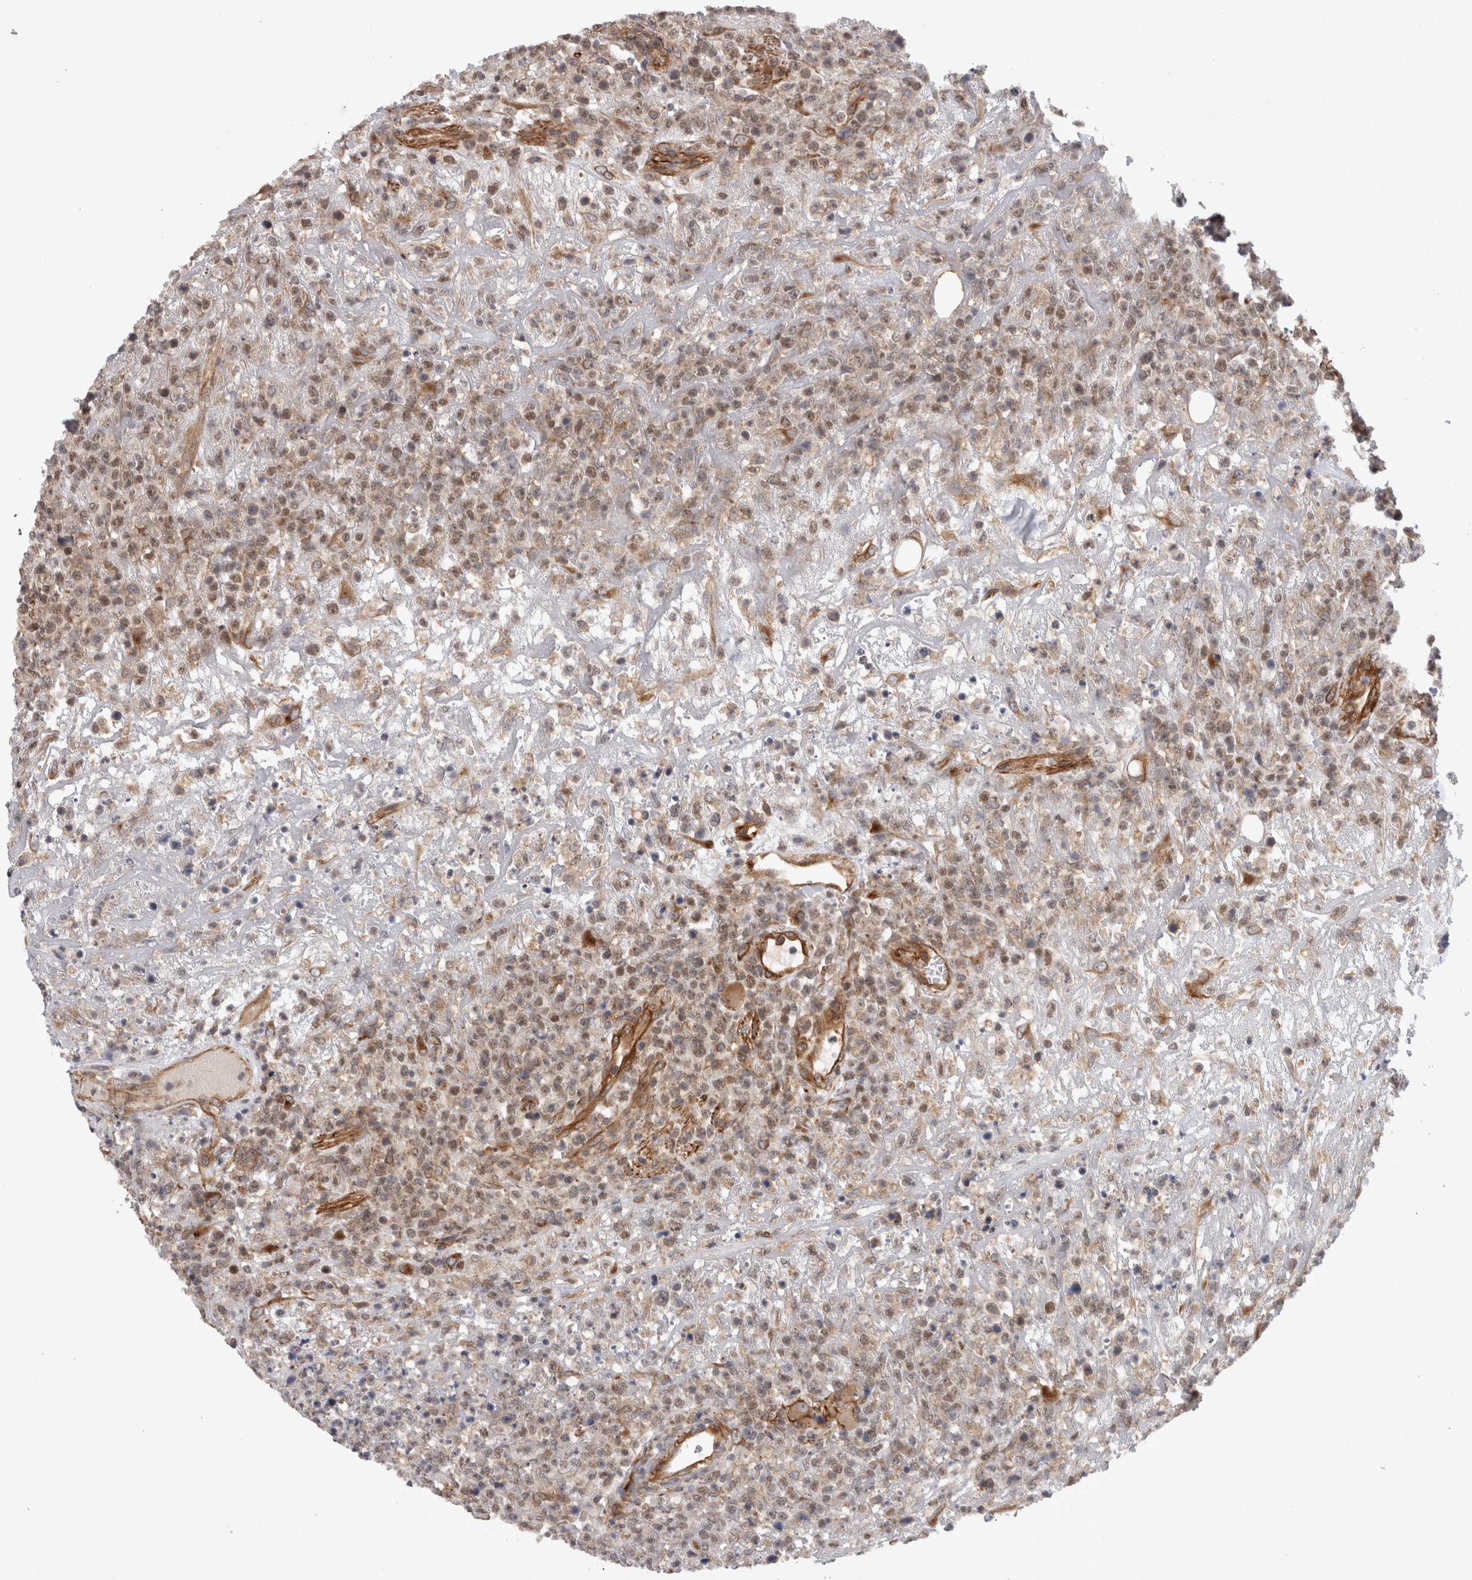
{"staining": {"intensity": "weak", "quantity": "25%-75%", "location": "cytoplasmic/membranous,nuclear"}, "tissue": "lymphoma", "cell_type": "Tumor cells", "image_type": "cancer", "snomed": [{"axis": "morphology", "description": "Malignant lymphoma, non-Hodgkin's type, High grade"}, {"axis": "topography", "description": "Colon"}], "caption": "Immunohistochemistry (IHC) image of human high-grade malignant lymphoma, non-Hodgkin's type stained for a protein (brown), which exhibits low levels of weak cytoplasmic/membranous and nuclear expression in approximately 25%-75% of tumor cells.", "gene": "RMDN1", "patient": {"sex": "female", "age": 53}}